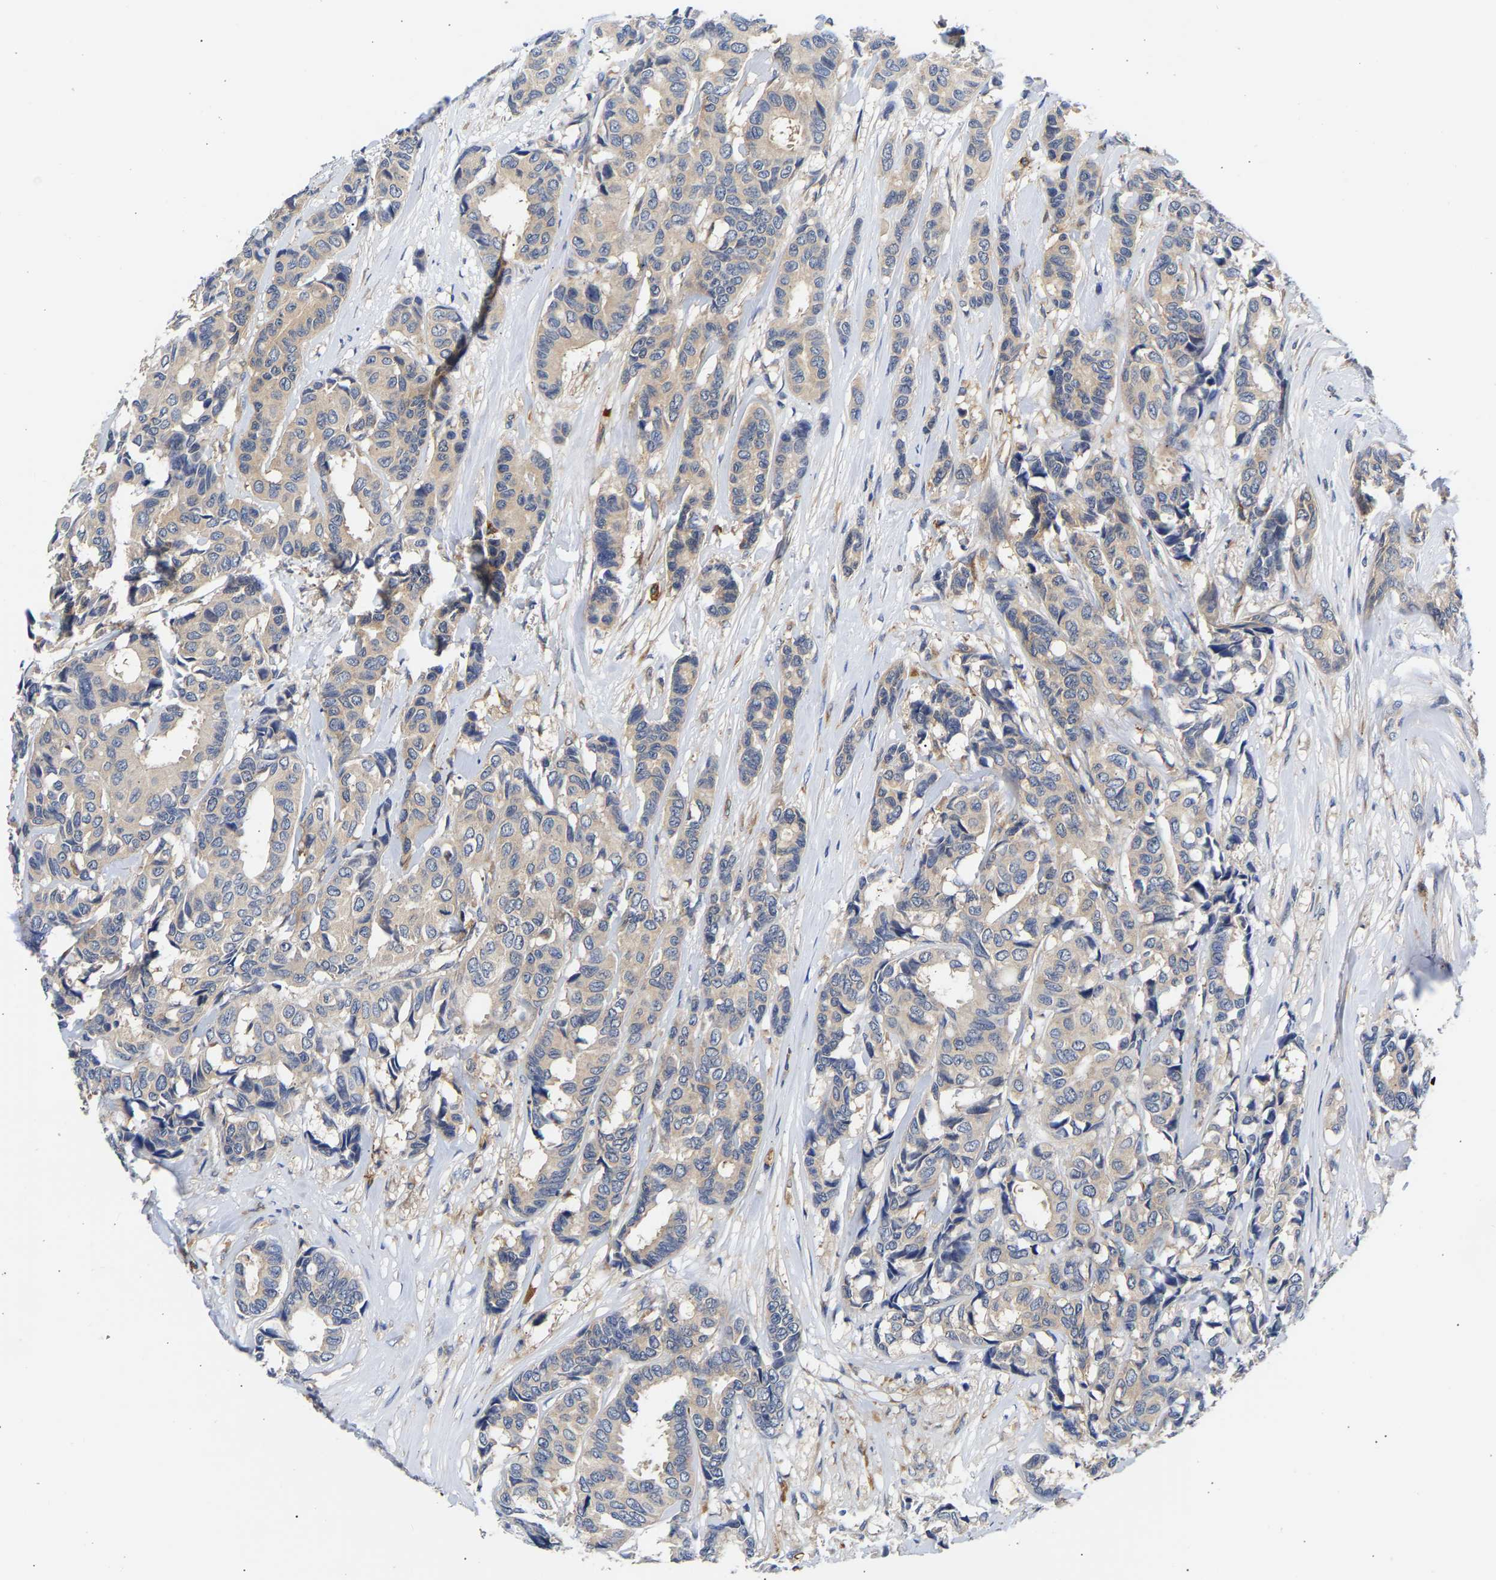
{"staining": {"intensity": "weak", "quantity": ">75%", "location": "cytoplasmic/membranous"}, "tissue": "breast cancer", "cell_type": "Tumor cells", "image_type": "cancer", "snomed": [{"axis": "morphology", "description": "Duct carcinoma"}, {"axis": "topography", "description": "Breast"}], "caption": "This is an image of immunohistochemistry staining of breast infiltrating ductal carcinoma, which shows weak positivity in the cytoplasmic/membranous of tumor cells.", "gene": "CCDC6", "patient": {"sex": "female", "age": 87}}